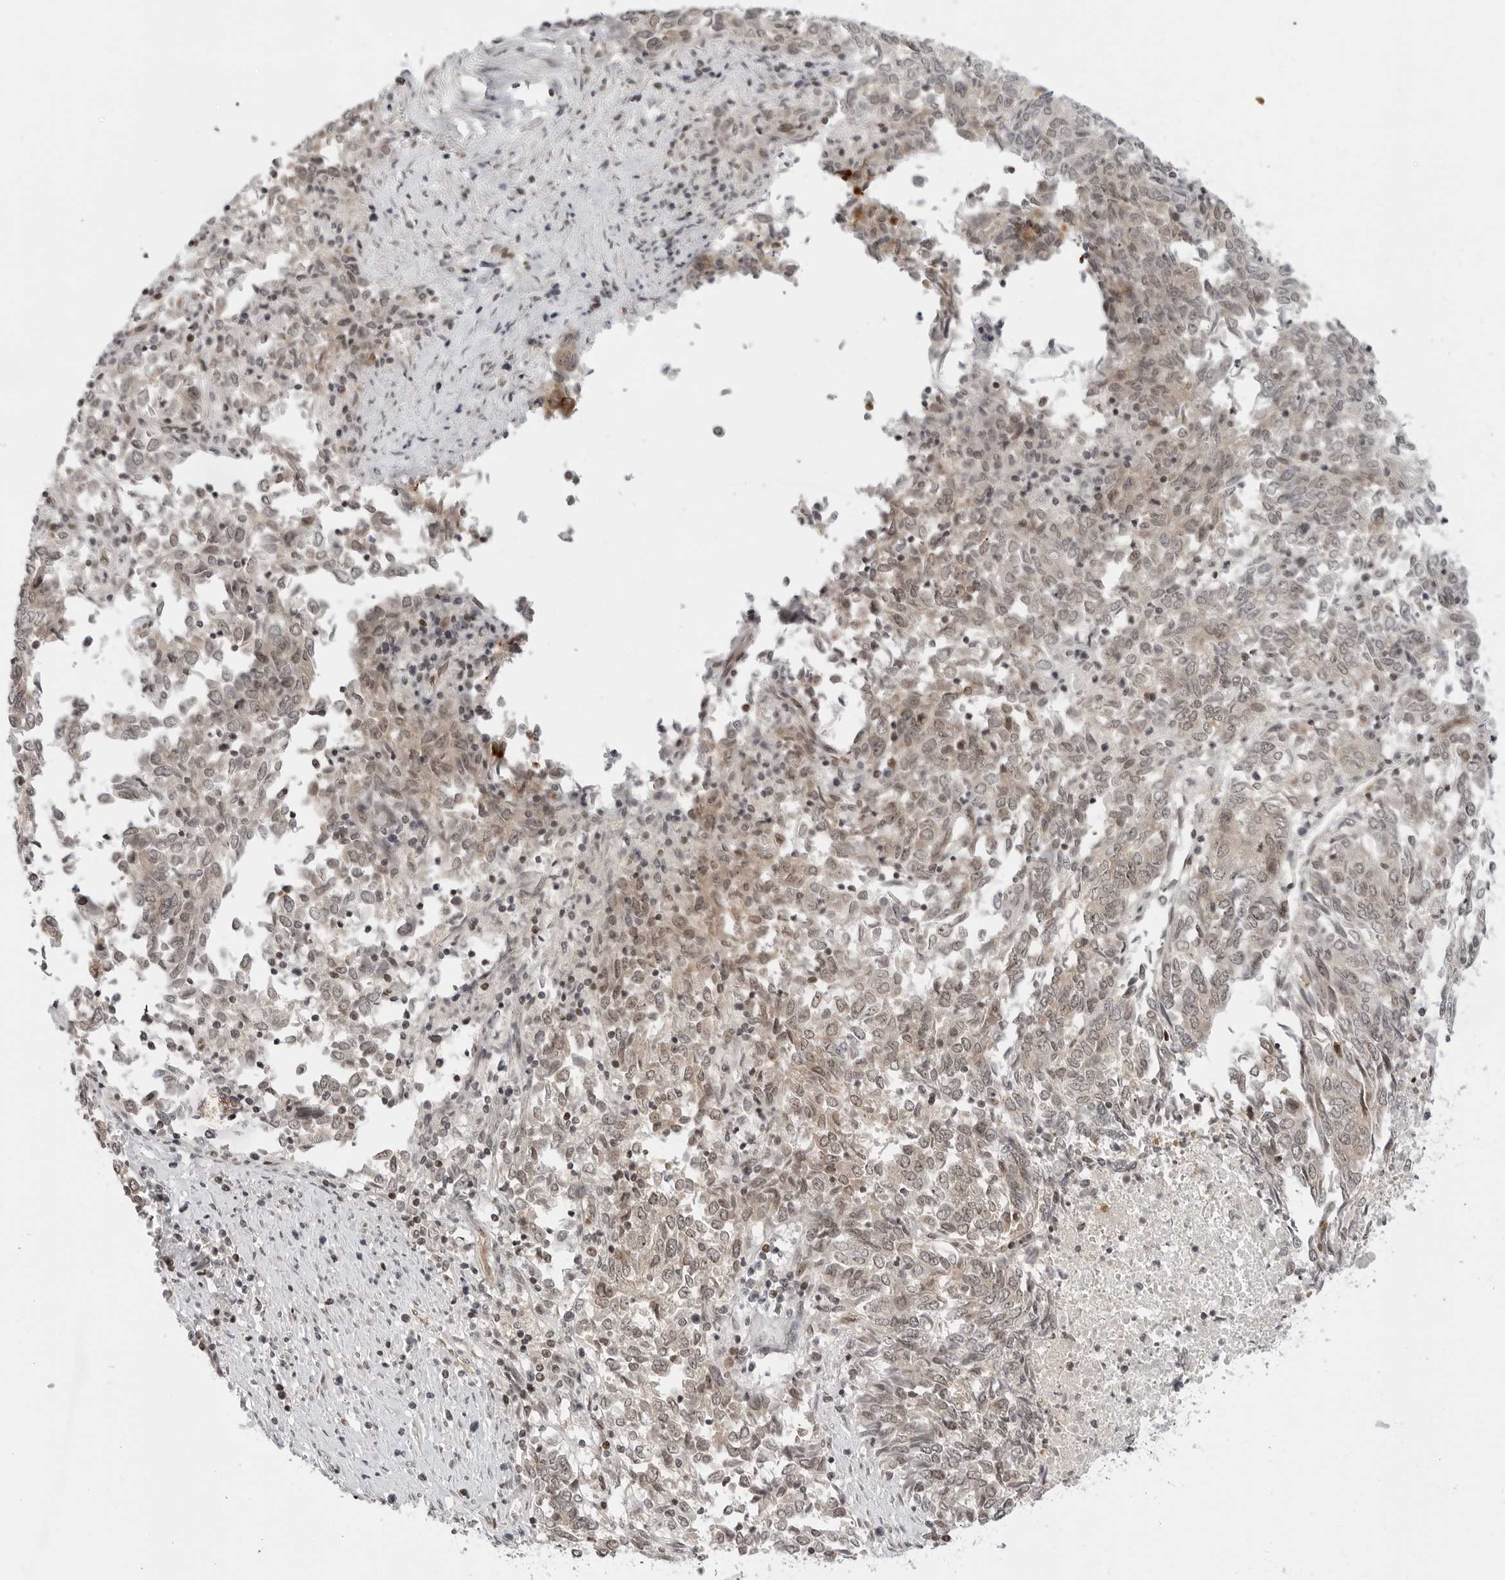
{"staining": {"intensity": "weak", "quantity": ">75%", "location": "nuclear"}, "tissue": "endometrial cancer", "cell_type": "Tumor cells", "image_type": "cancer", "snomed": [{"axis": "morphology", "description": "Adenocarcinoma, NOS"}, {"axis": "topography", "description": "Endometrium"}], "caption": "Brown immunohistochemical staining in endometrial adenocarcinoma demonstrates weak nuclear positivity in approximately >75% of tumor cells. Using DAB (3,3'-diaminobenzidine) (brown) and hematoxylin (blue) stains, captured at high magnification using brightfield microscopy.", "gene": "C8orf33", "patient": {"sex": "female", "age": 80}}